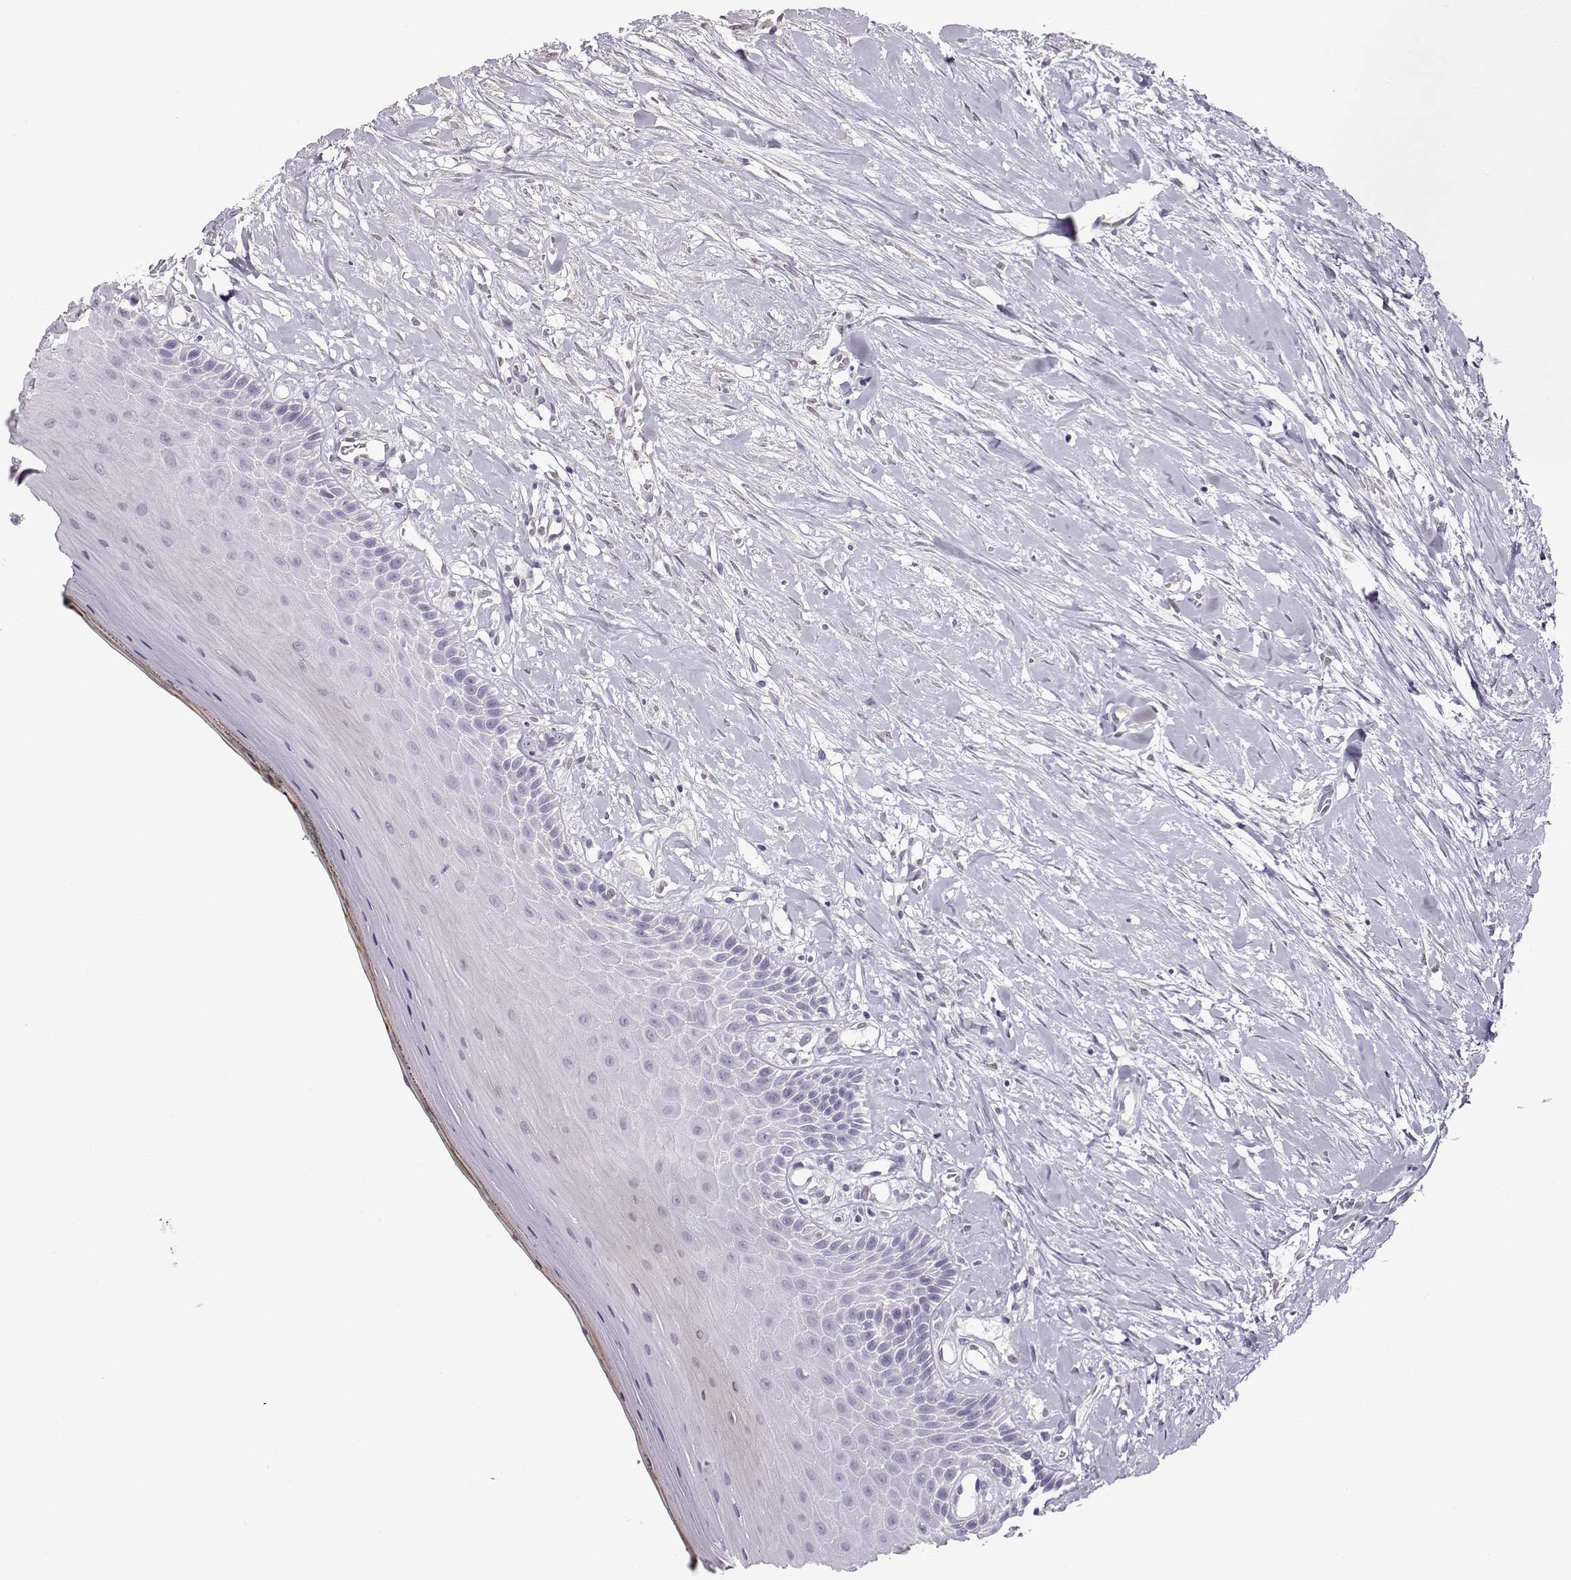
{"staining": {"intensity": "negative", "quantity": "none", "location": "none"}, "tissue": "oral mucosa", "cell_type": "Squamous epithelial cells", "image_type": "normal", "snomed": [{"axis": "morphology", "description": "Normal tissue, NOS"}, {"axis": "topography", "description": "Oral tissue"}], "caption": "The photomicrograph exhibits no staining of squamous epithelial cells in unremarkable oral mucosa. (Brightfield microscopy of DAB (3,3'-diaminobenzidine) immunohistochemistry at high magnification).", "gene": "CCR8", "patient": {"sex": "female", "age": 43}}